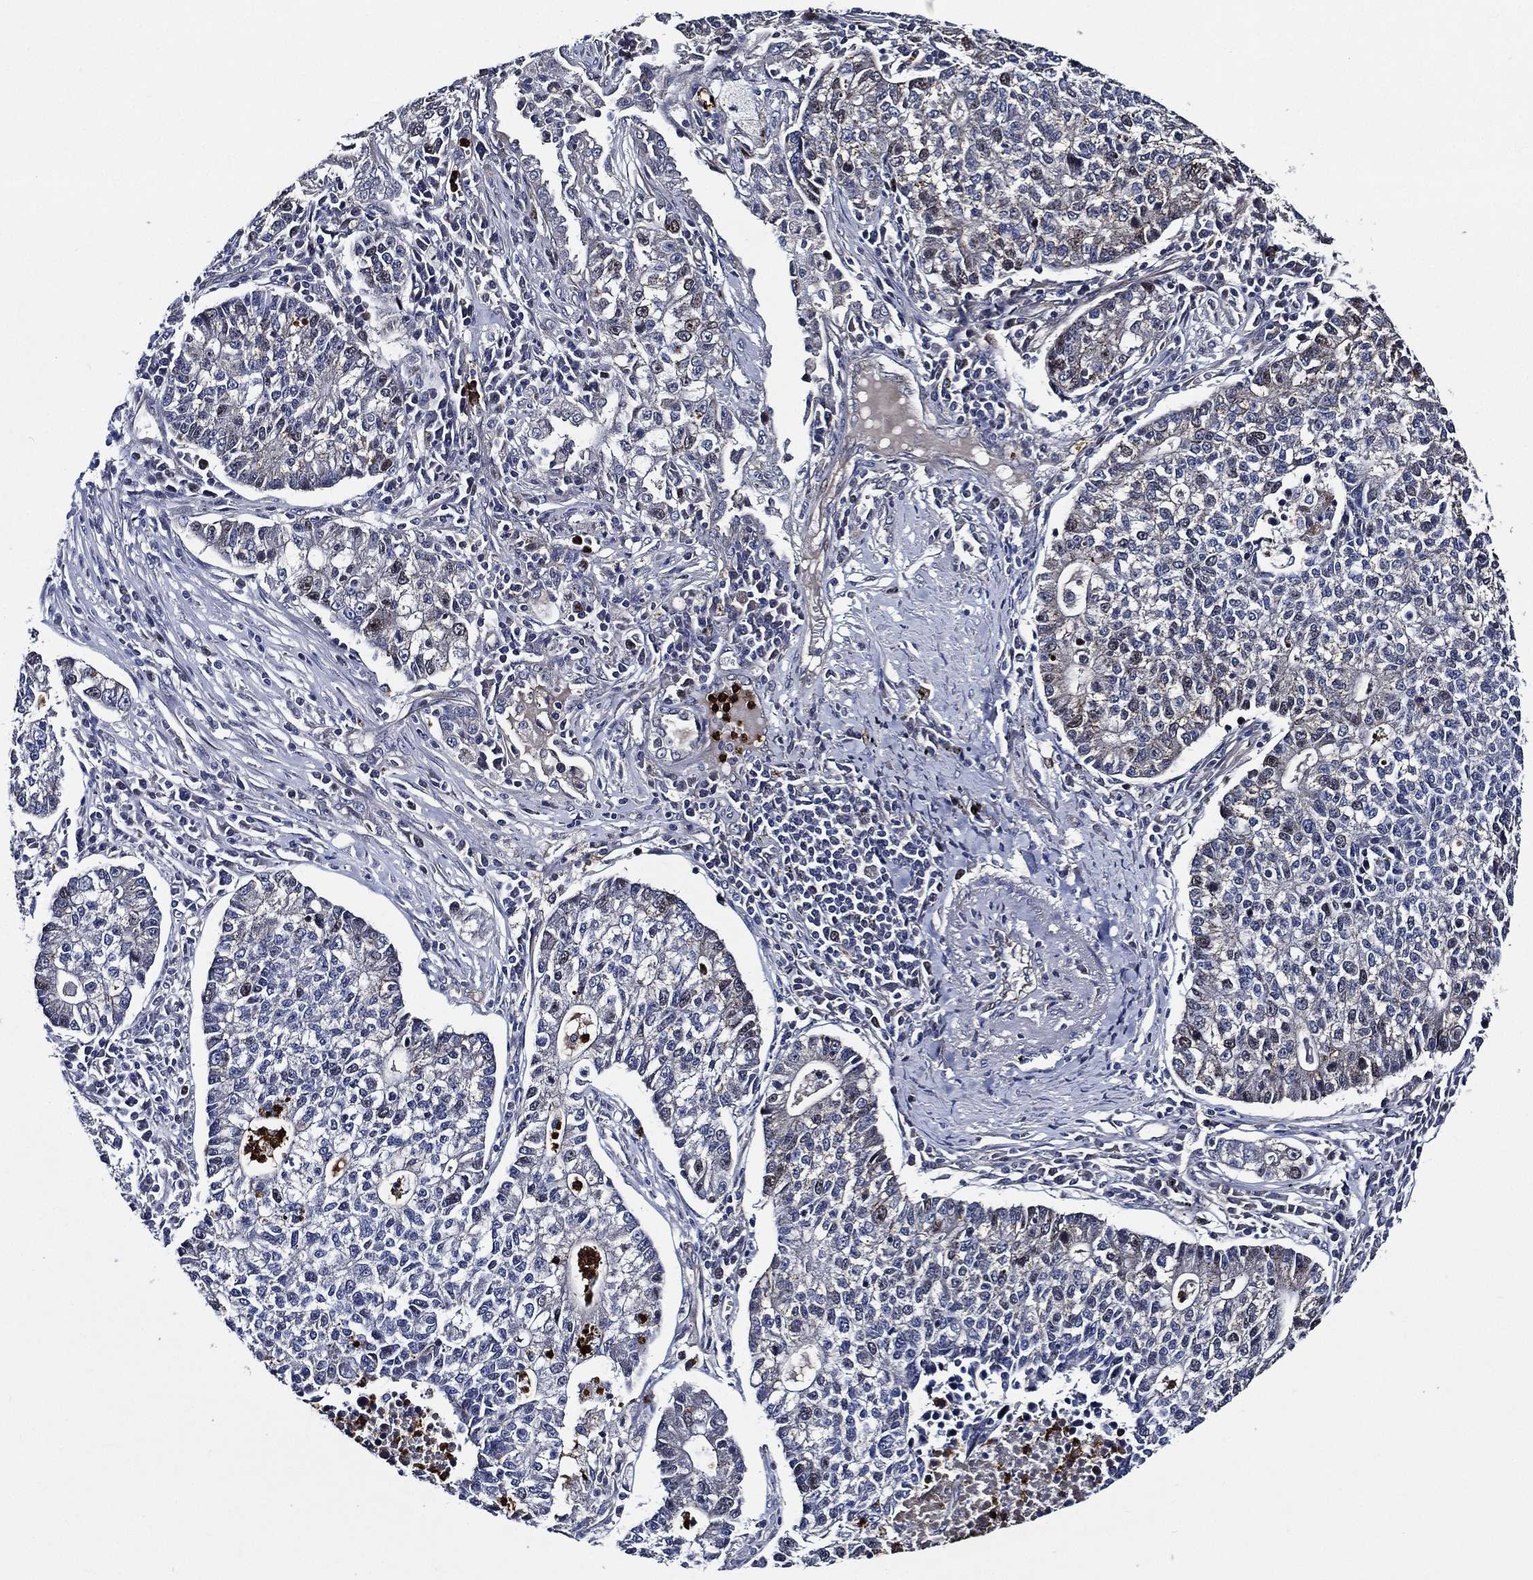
{"staining": {"intensity": "negative", "quantity": "none", "location": "none"}, "tissue": "lung cancer", "cell_type": "Tumor cells", "image_type": "cancer", "snomed": [{"axis": "morphology", "description": "Adenocarcinoma, NOS"}, {"axis": "topography", "description": "Lung"}], "caption": "There is no significant staining in tumor cells of lung adenocarcinoma.", "gene": "KIF20B", "patient": {"sex": "male", "age": 57}}